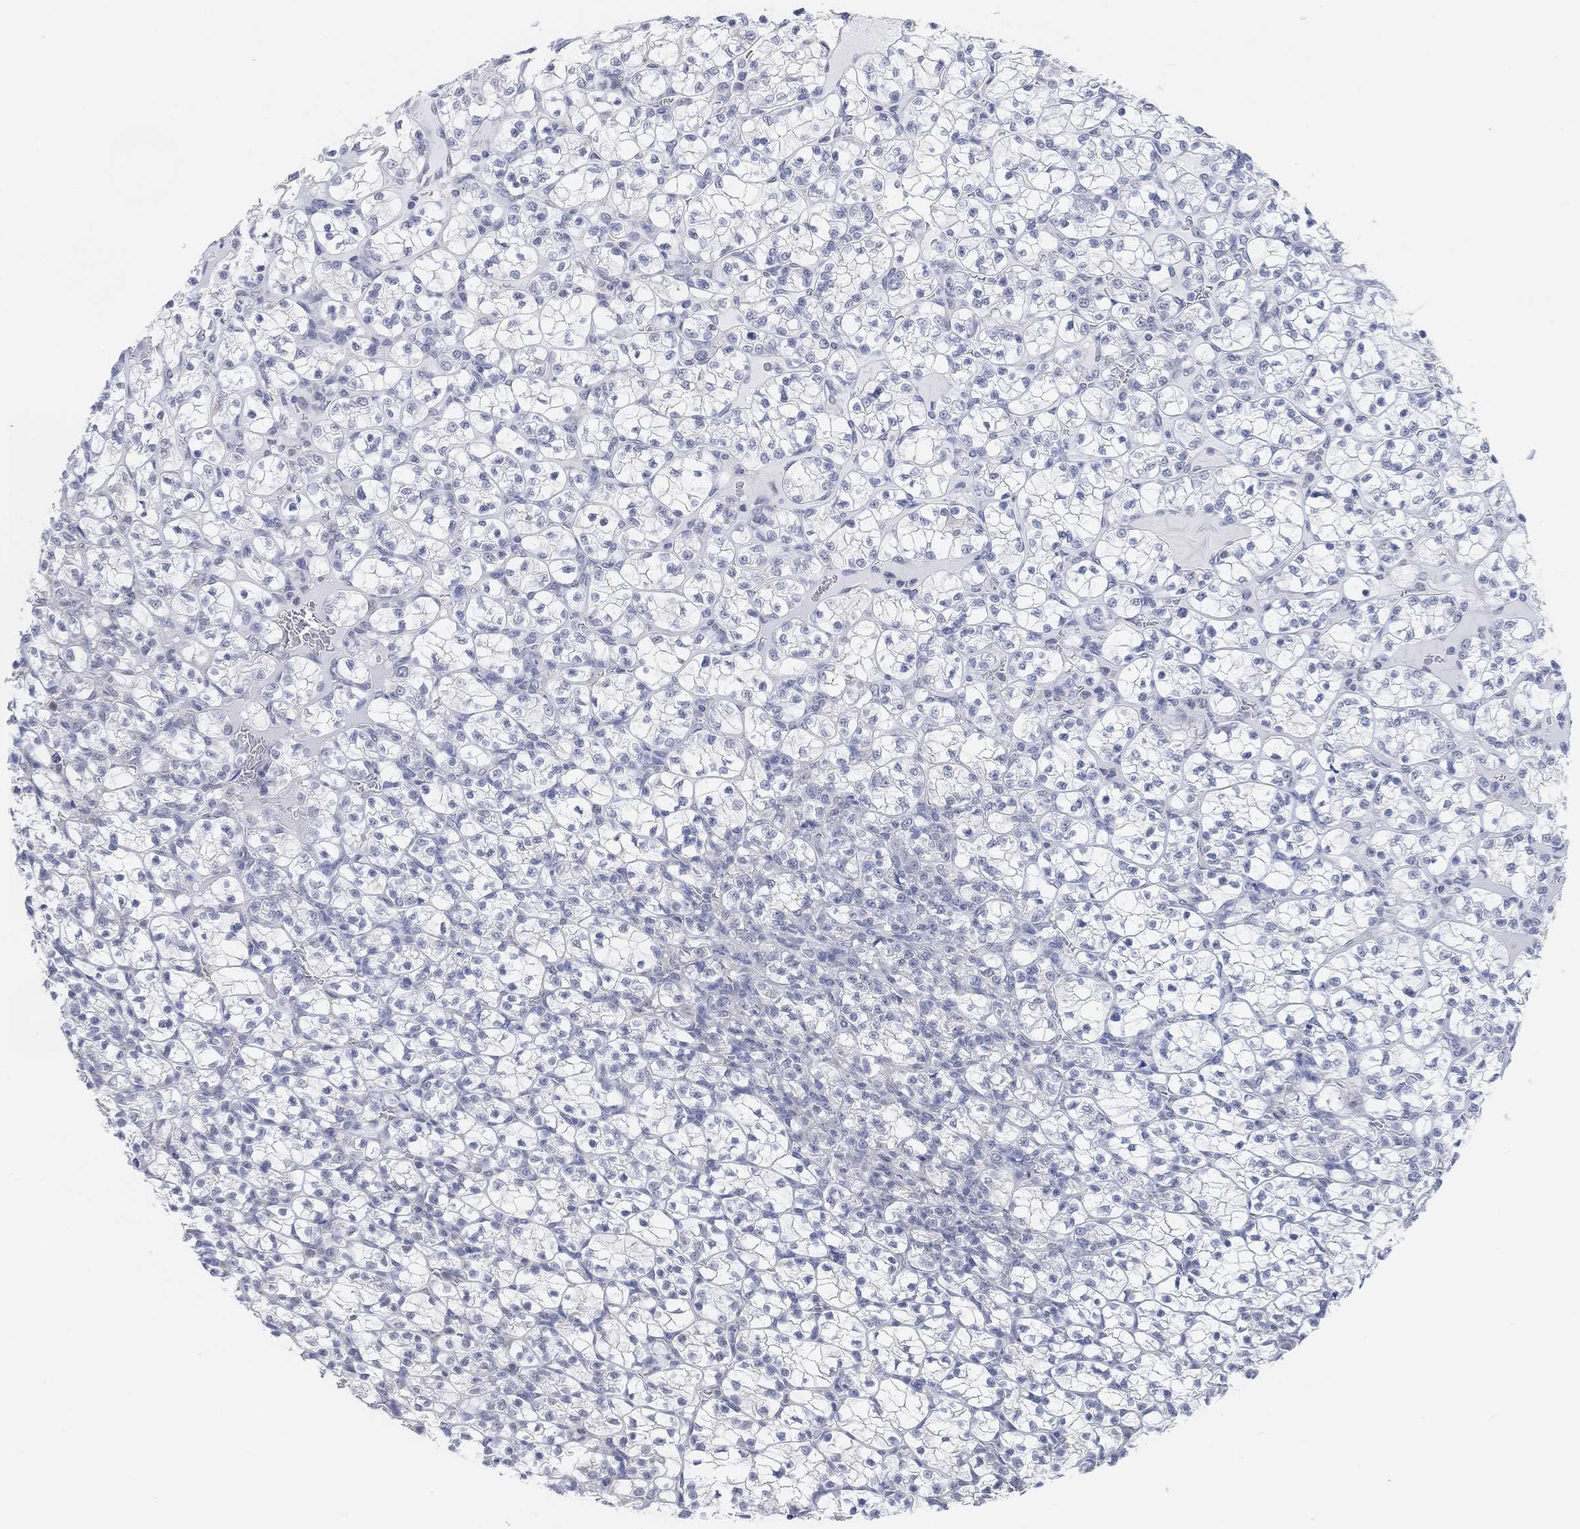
{"staining": {"intensity": "negative", "quantity": "none", "location": "none"}, "tissue": "renal cancer", "cell_type": "Tumor cells", "image_type": "cancer", "snomed": [{"axis": "morphology", "description": "Adenocarcinoma, NOS"}, {"axis": "topography", "description": "Kidney"}], "caption": "Protein analysis of renal adenocarcinoma shows no significant positivity in tumor cells.", "gene": "MUC1", "patient": {"sex": "female", "age": 89}}